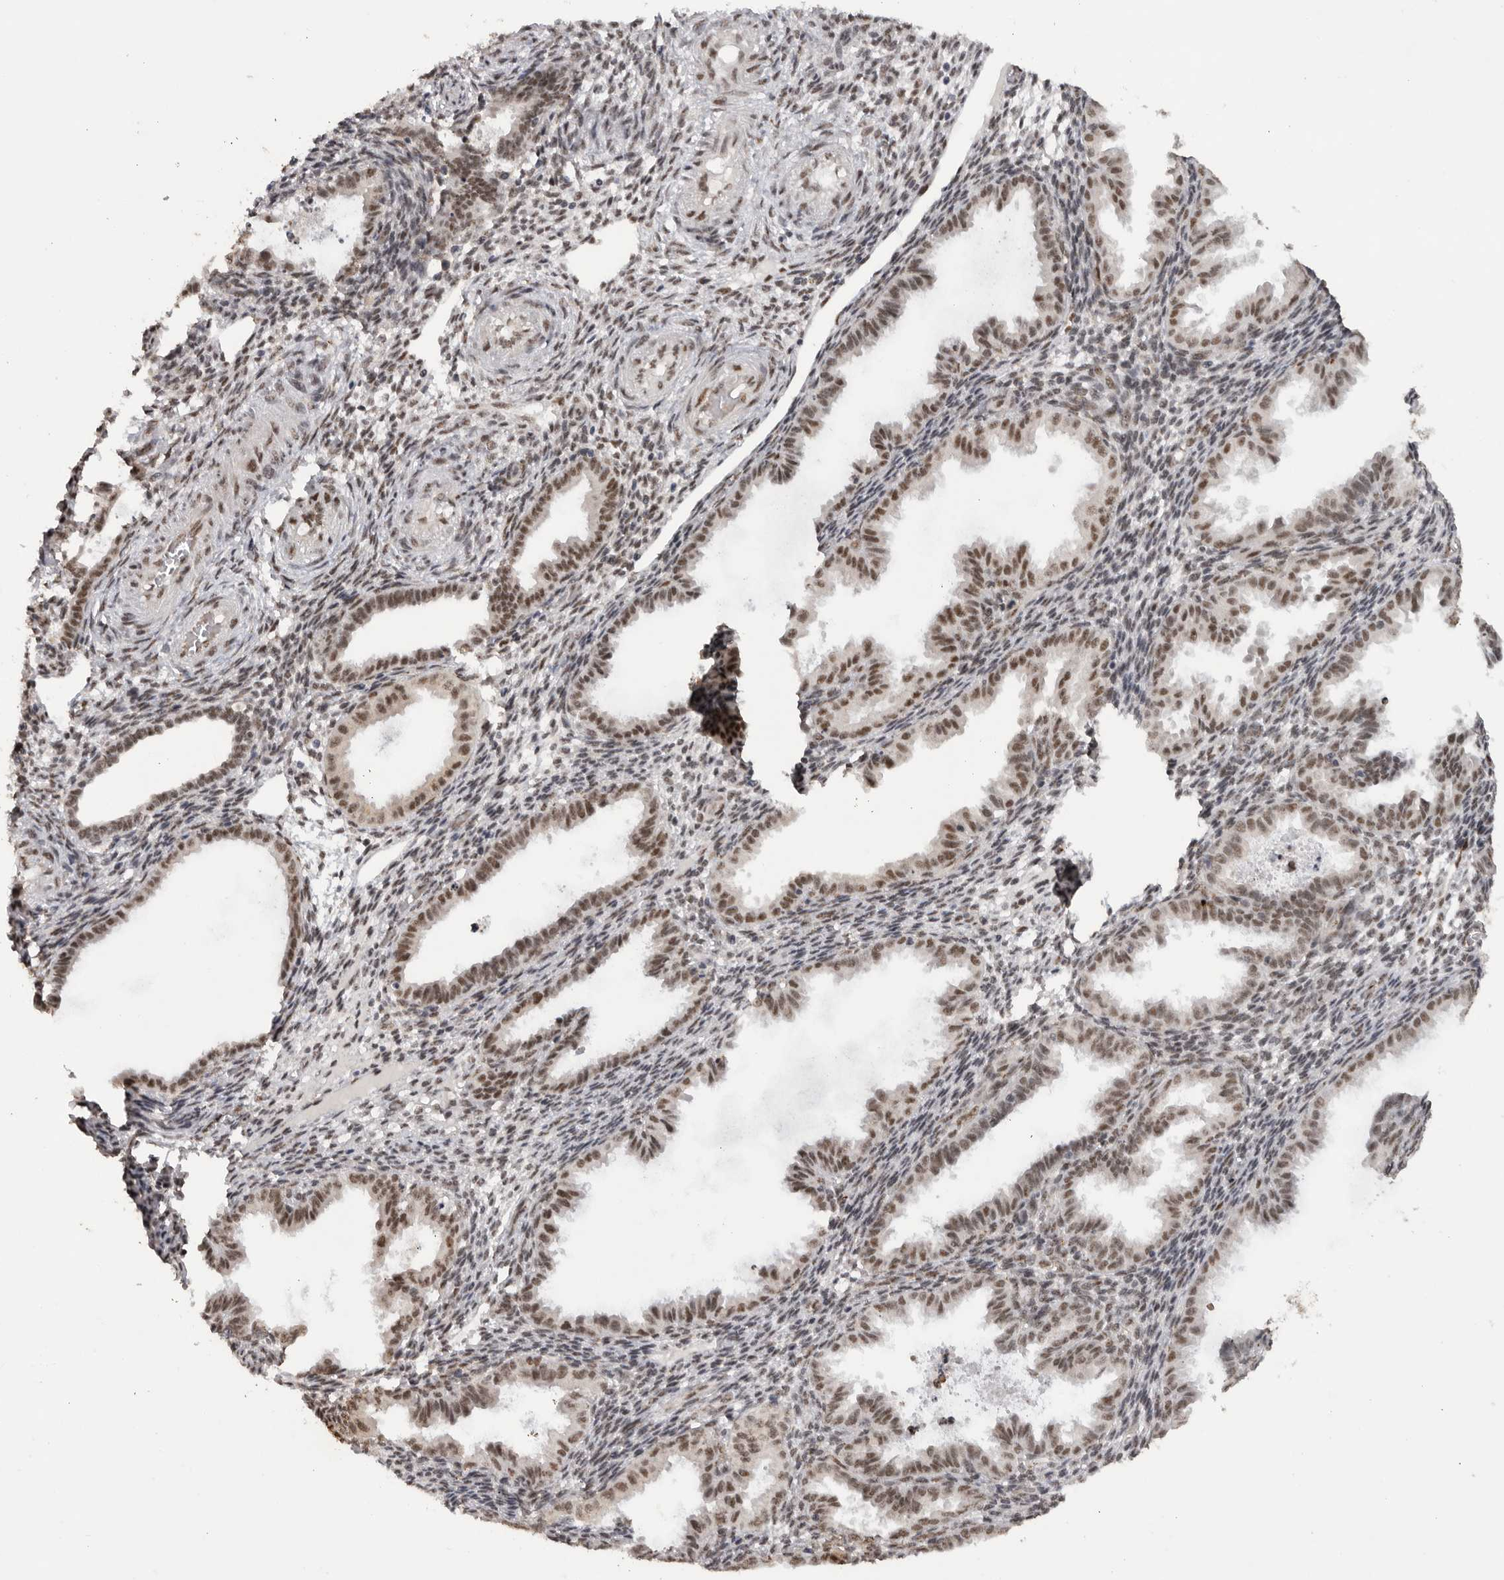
{"staining": {"intensity": "weak", "quantity": "25%-75%", "location": "nuclear"}, "tissue": "endometrium", "cell_type": "Cells in endometrial stroma", "image_type": "normal", "snomed": [{"axis": "morphology", "description": "Normal tissue, NOS"}, {"axis": "topography", "description": "Endometrium"}], "caption": "Unremarkable endometrium shows weak nuclear expression in about 25%-75% of cells in endometrial stroma.", "gene": "PPP1R10", "patient": {"sex": "female", "age": 33}}